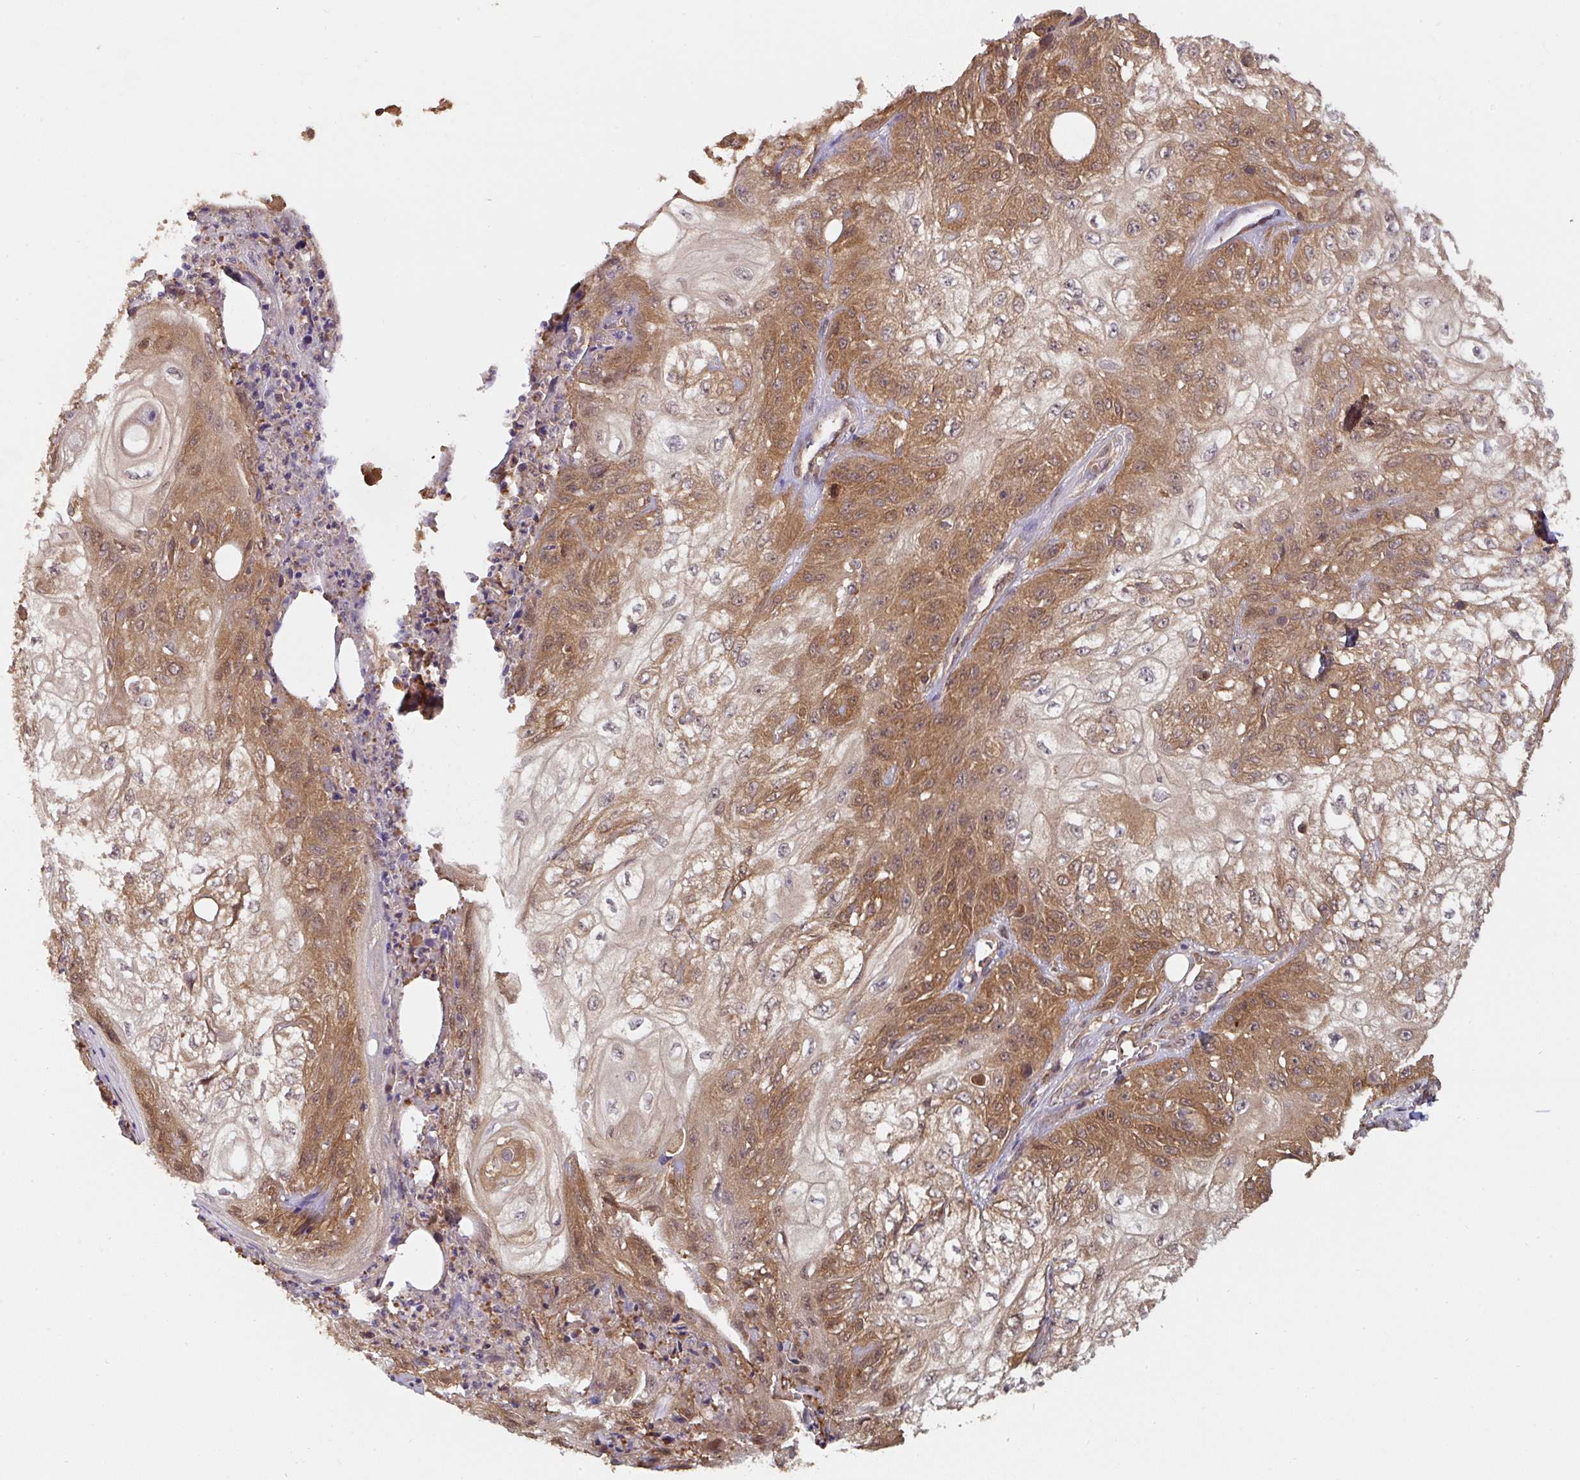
{"staining": {"intensity": "moderate", "quantity": "25%-75%", "location": "cytoplasmic/membranous"}, "tissue": "skin cancer", "cell_type": "Tumor cells", "image_type": "cancer", "snomed": [{"axis": "morphology", "description": "Squamous cell carcinoma, NOS"}, {"axis": "morphology", "description": "Squamous cell carcinoma, metastatic, NOS"}, {"axis": "topography", "description": "Skin"}, {"axis": "topography", "description": "Lymph node"}], "caption": "Human skin cancer (metastatic squamous cell carcinoma) stained with a protein marker demonstrates moderate staining in tumor cells.", "gene": "ST13", "patient": {"sex": "male", "age": 75}}